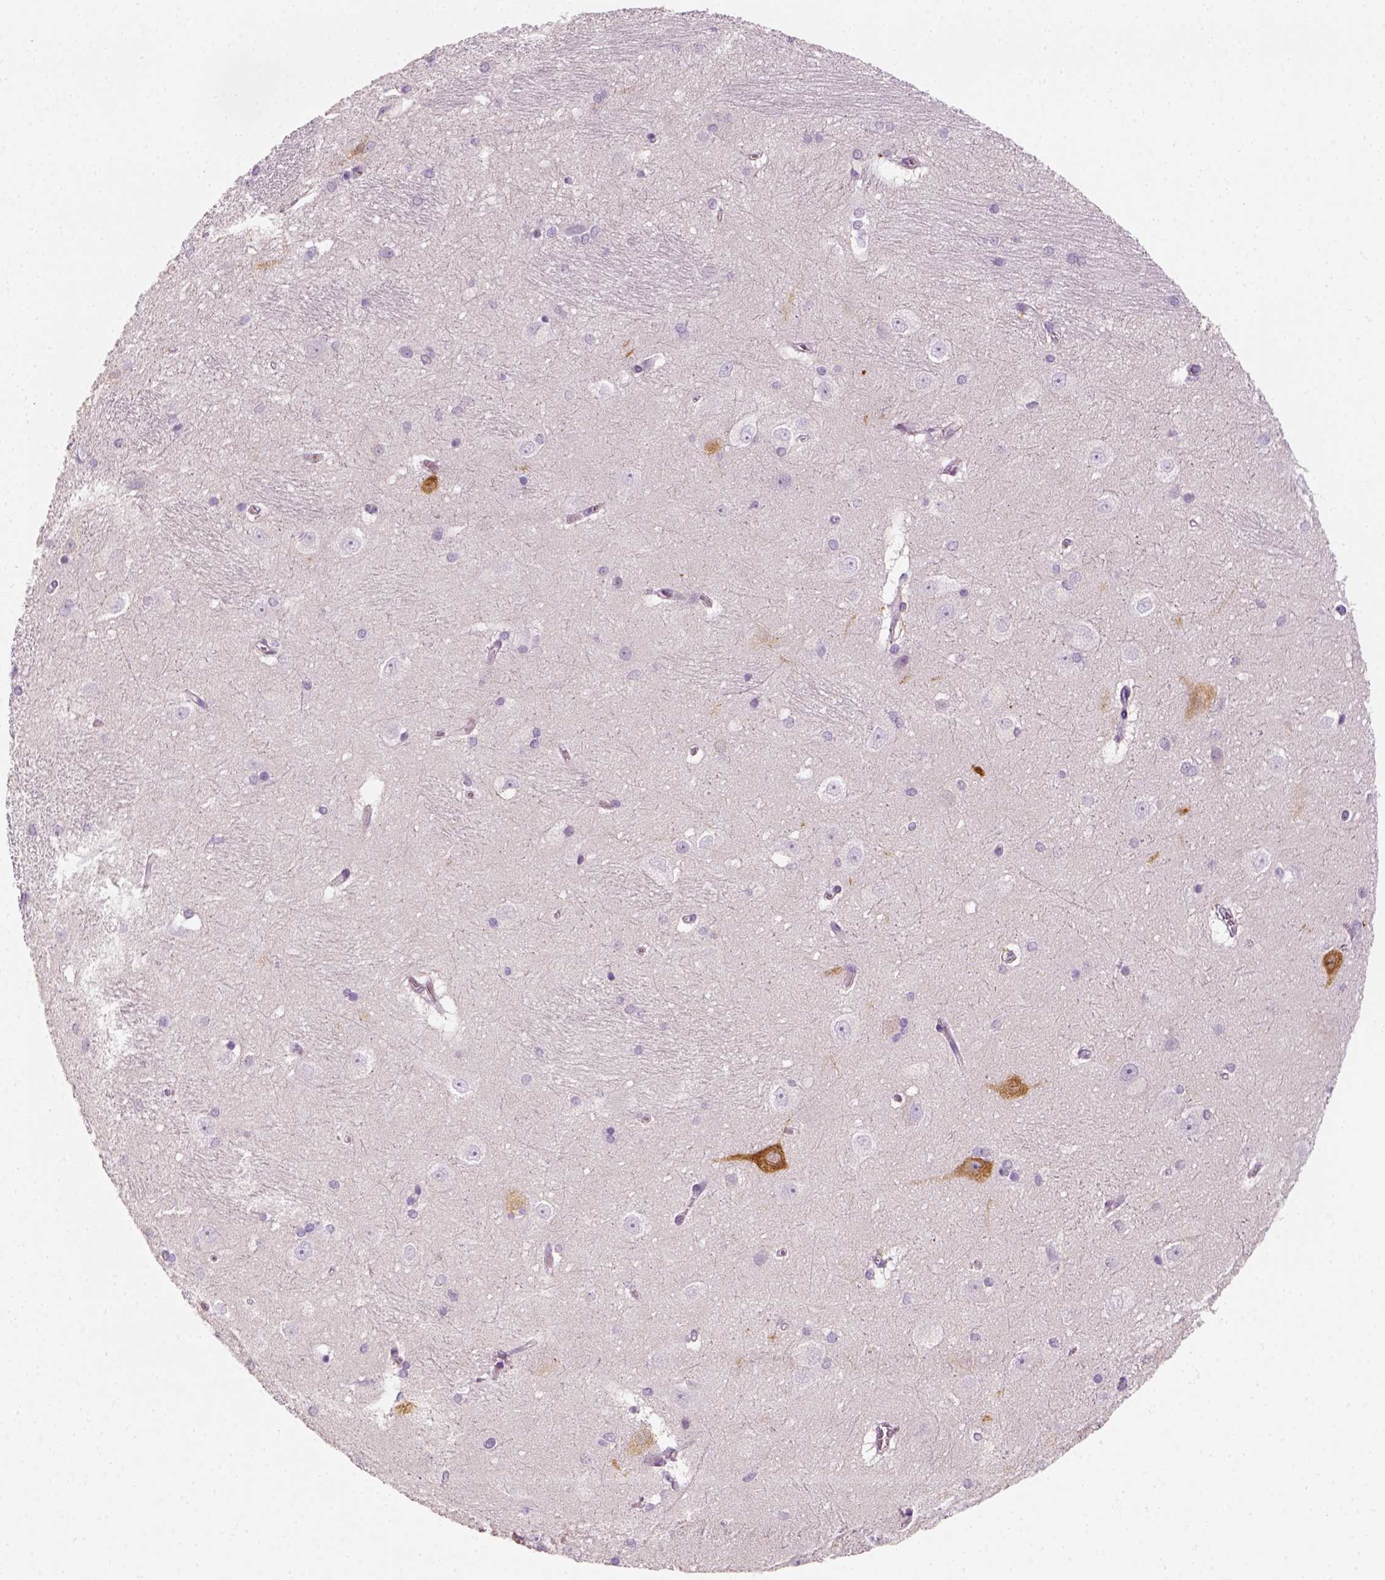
{"staining": {"intensity": "negative", "quantity": "none", "location": "none"}, "tissue": "hippocampus", "cell_type": "Glial cells", "image_type": "normal", "snomed": [{"axis": "morphology", "description": "Normal tissue, NOS"}, {"axis": "topography", "description": "Cerebral cortex"}, {"axis": "topography", "description": "Hippocampus"}], "caption": "An immunohistochemistry (IHC) photomicrograph of benign hippocampus is shown. There is no staining in glial cells of hippocampus. The staining is performed using DAB (3,3'-diaminobenzidine) brown chromogen with nuclei counter-stained in using hematoxylin.", "gene": "FAM163B", "patient": {"sex": "female", "age": 19}}